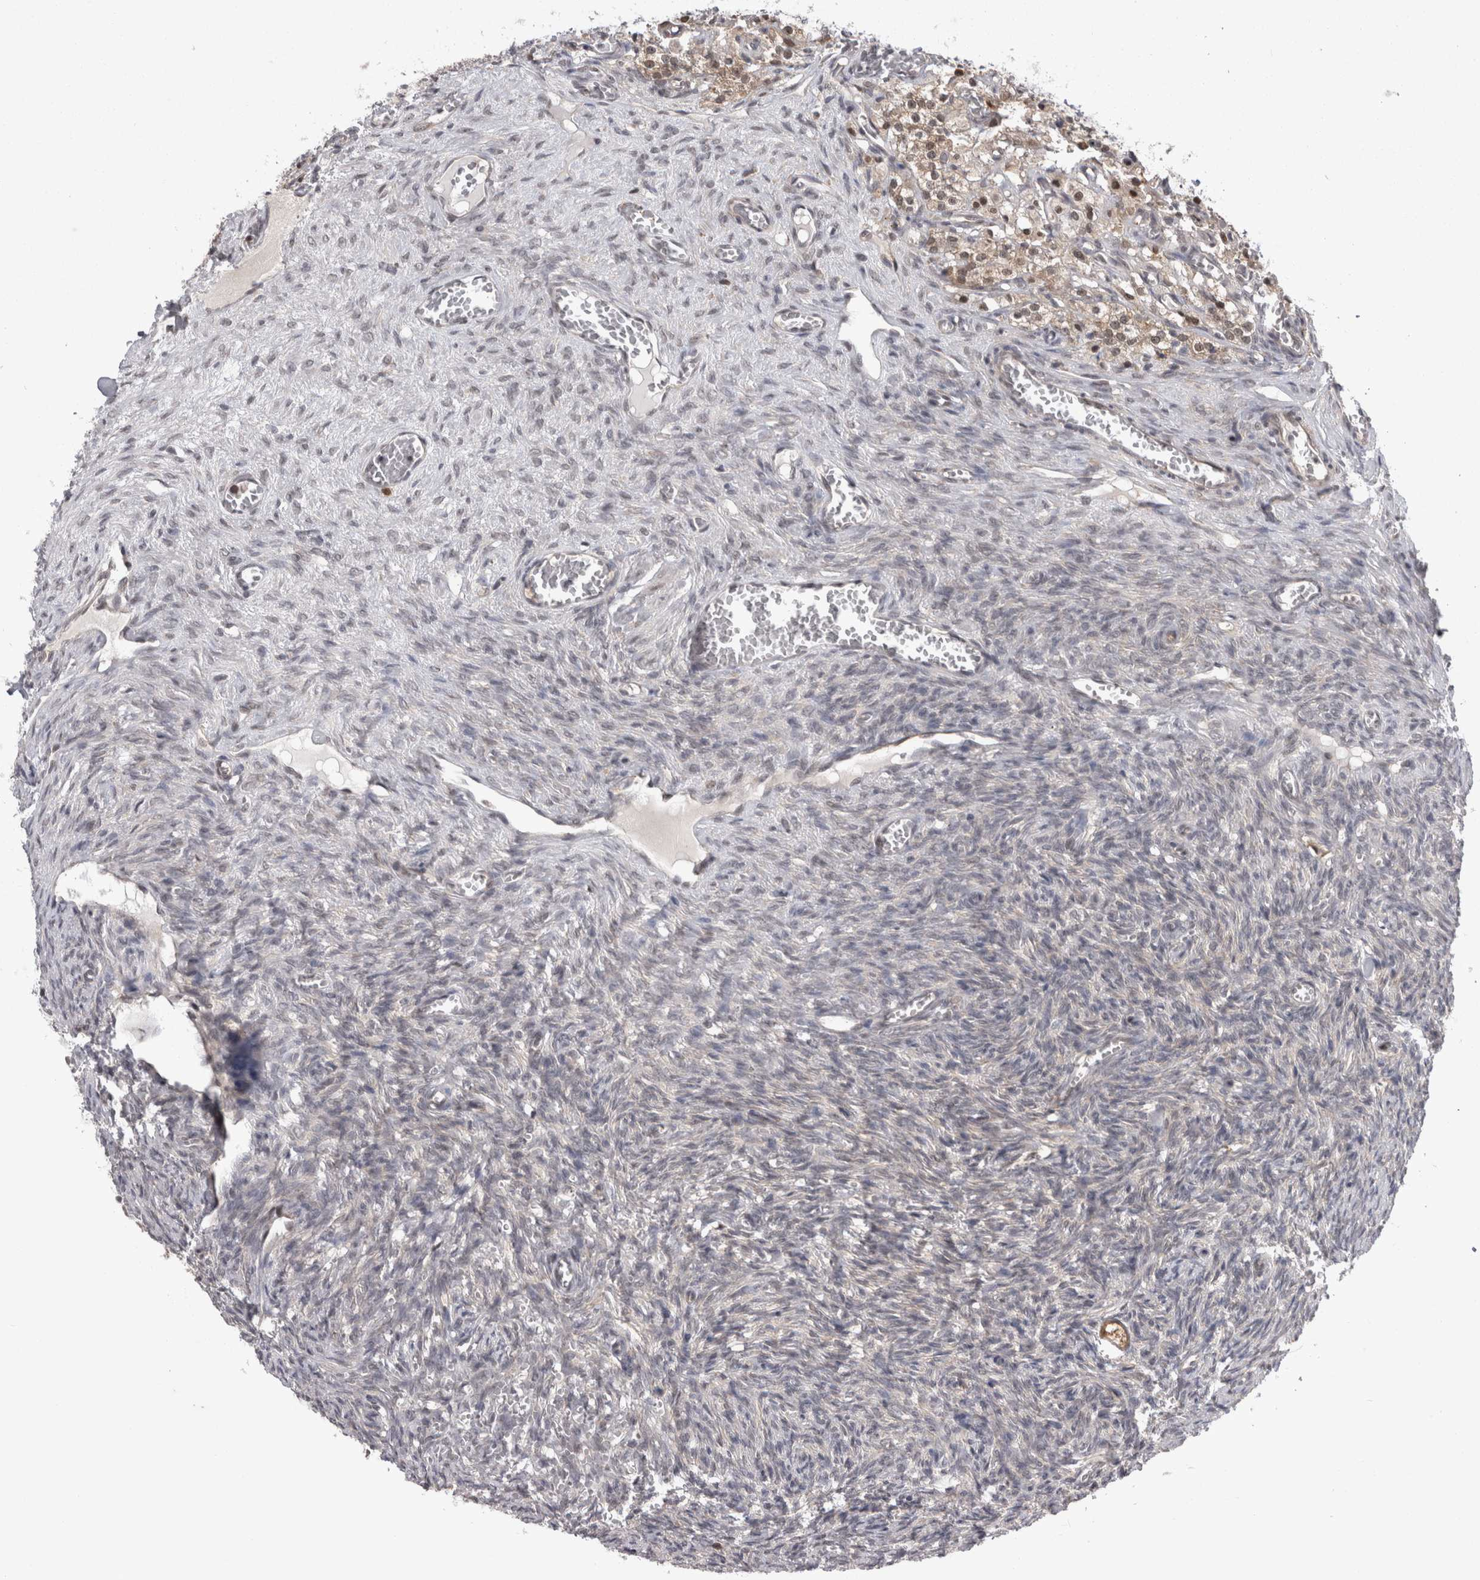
{"staining": {"intensity": "negative", "quantity": "none", "location": "none"}, "tissue": "ovary", "cell_type": "Ovarian stroma cells", "image_type": "normal", "snomed": [{"axis": "morphology", "description": "Normal tissue, NOS"}, {"axis": "topography", "description": "Ovary"}], "caption": "A high-resolution image shows IHC staining of benign ovary, which exhibits no significant staining in ovarian stroma cells.", "gene": "PSMB2", "patient": {"sex": "female", "age": 27}}